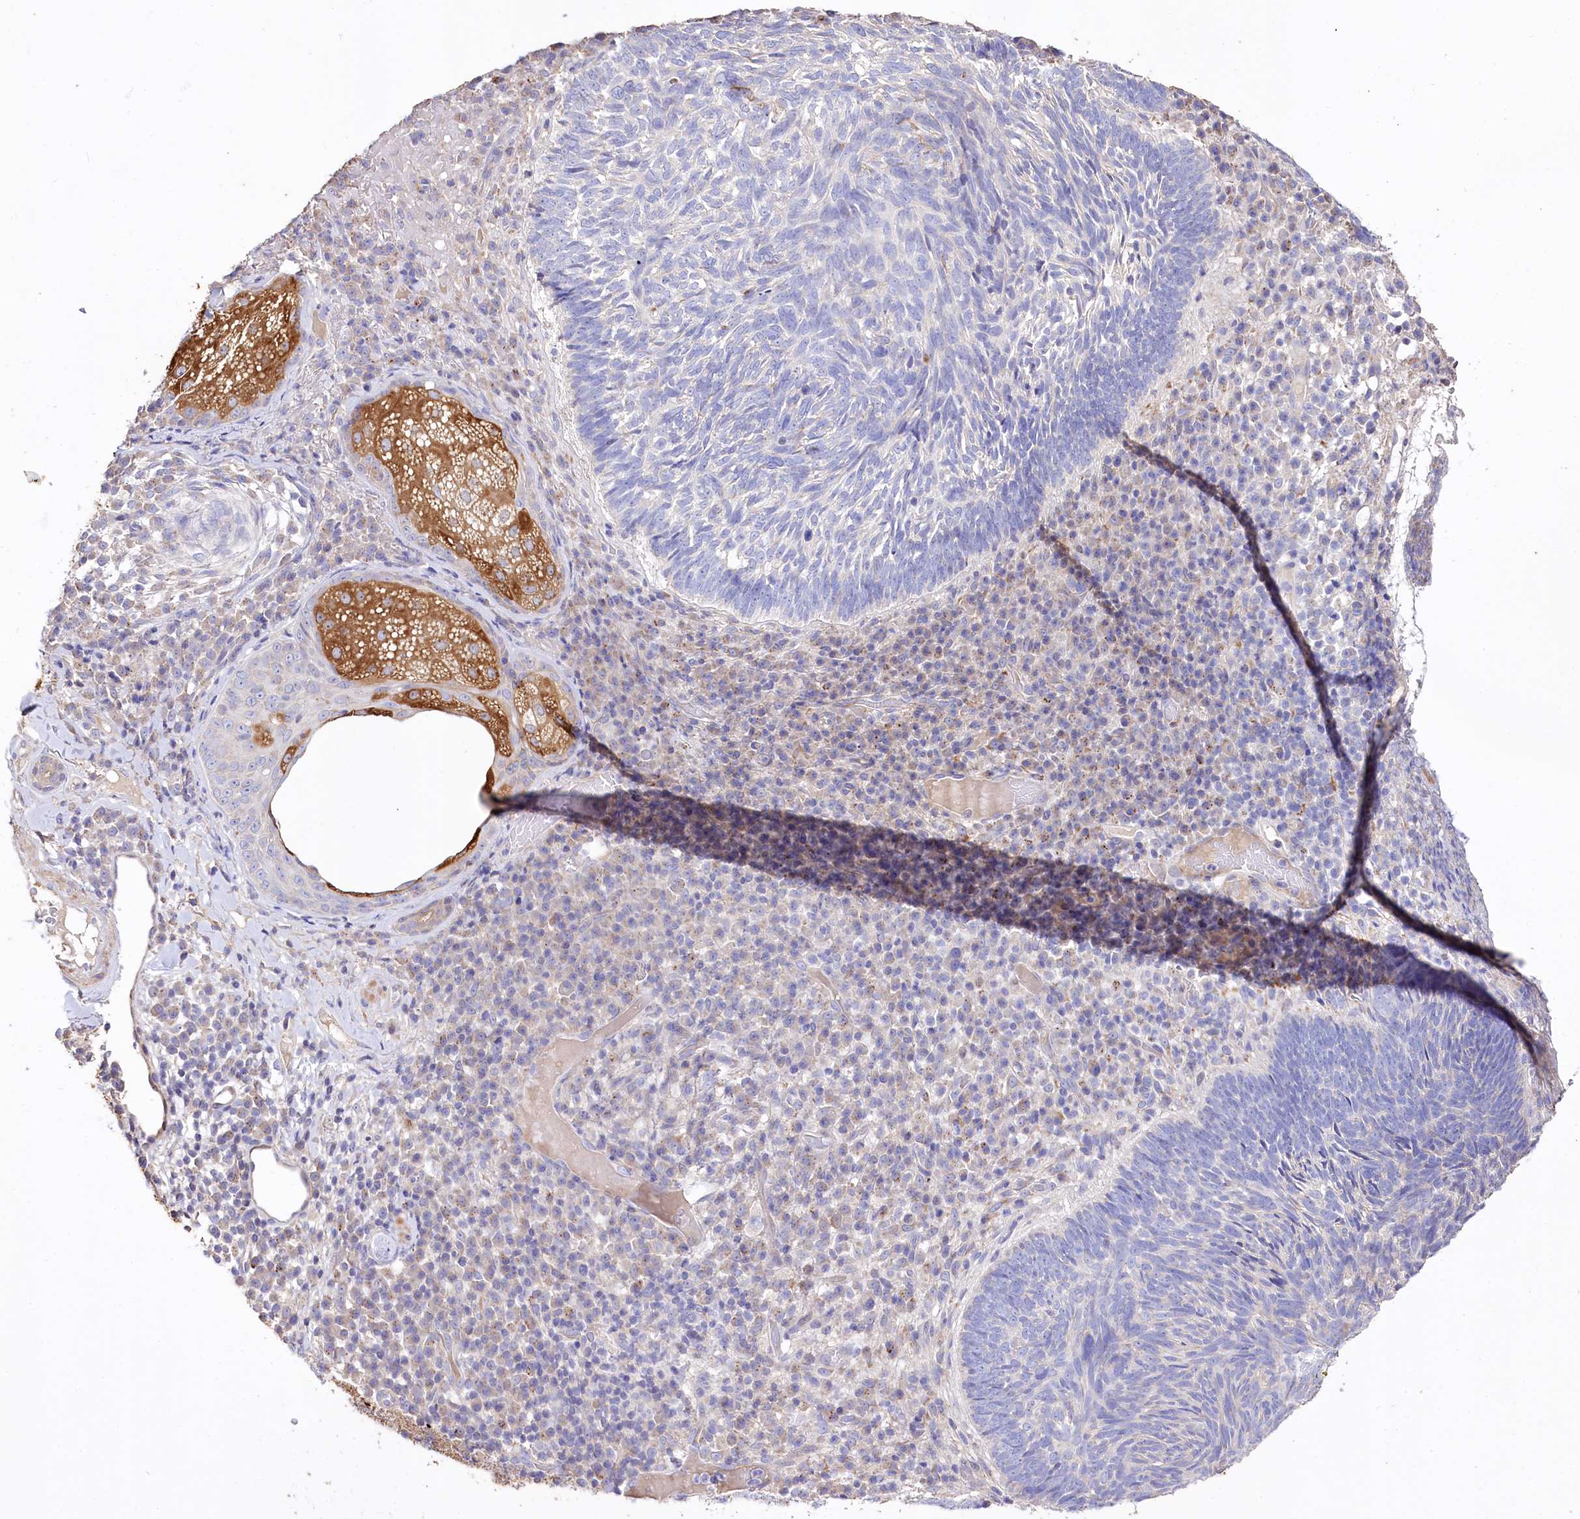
{"staining": {"intensity": "negative", "quantity": "none", "location": "none"}, "tissue": "skin cancer", "cell_type": "Tumor cells", "image_type": "cancer", "snomed": [{"axis": "morphology", "description": "Basal cell carcinoma"}, {"axis": "topography", "description": "Skin"}], "caption": "IHC photomicrograph of basal cell carcinoma (skin) stained for a protein (brown), which displays no expression in tumor cells. The staining is performed using DAB brown chromogen with nuclei counter-stained in using hematoxylin.", "gene": "PTER", "patient": {"sex": "male", "age": 88}}